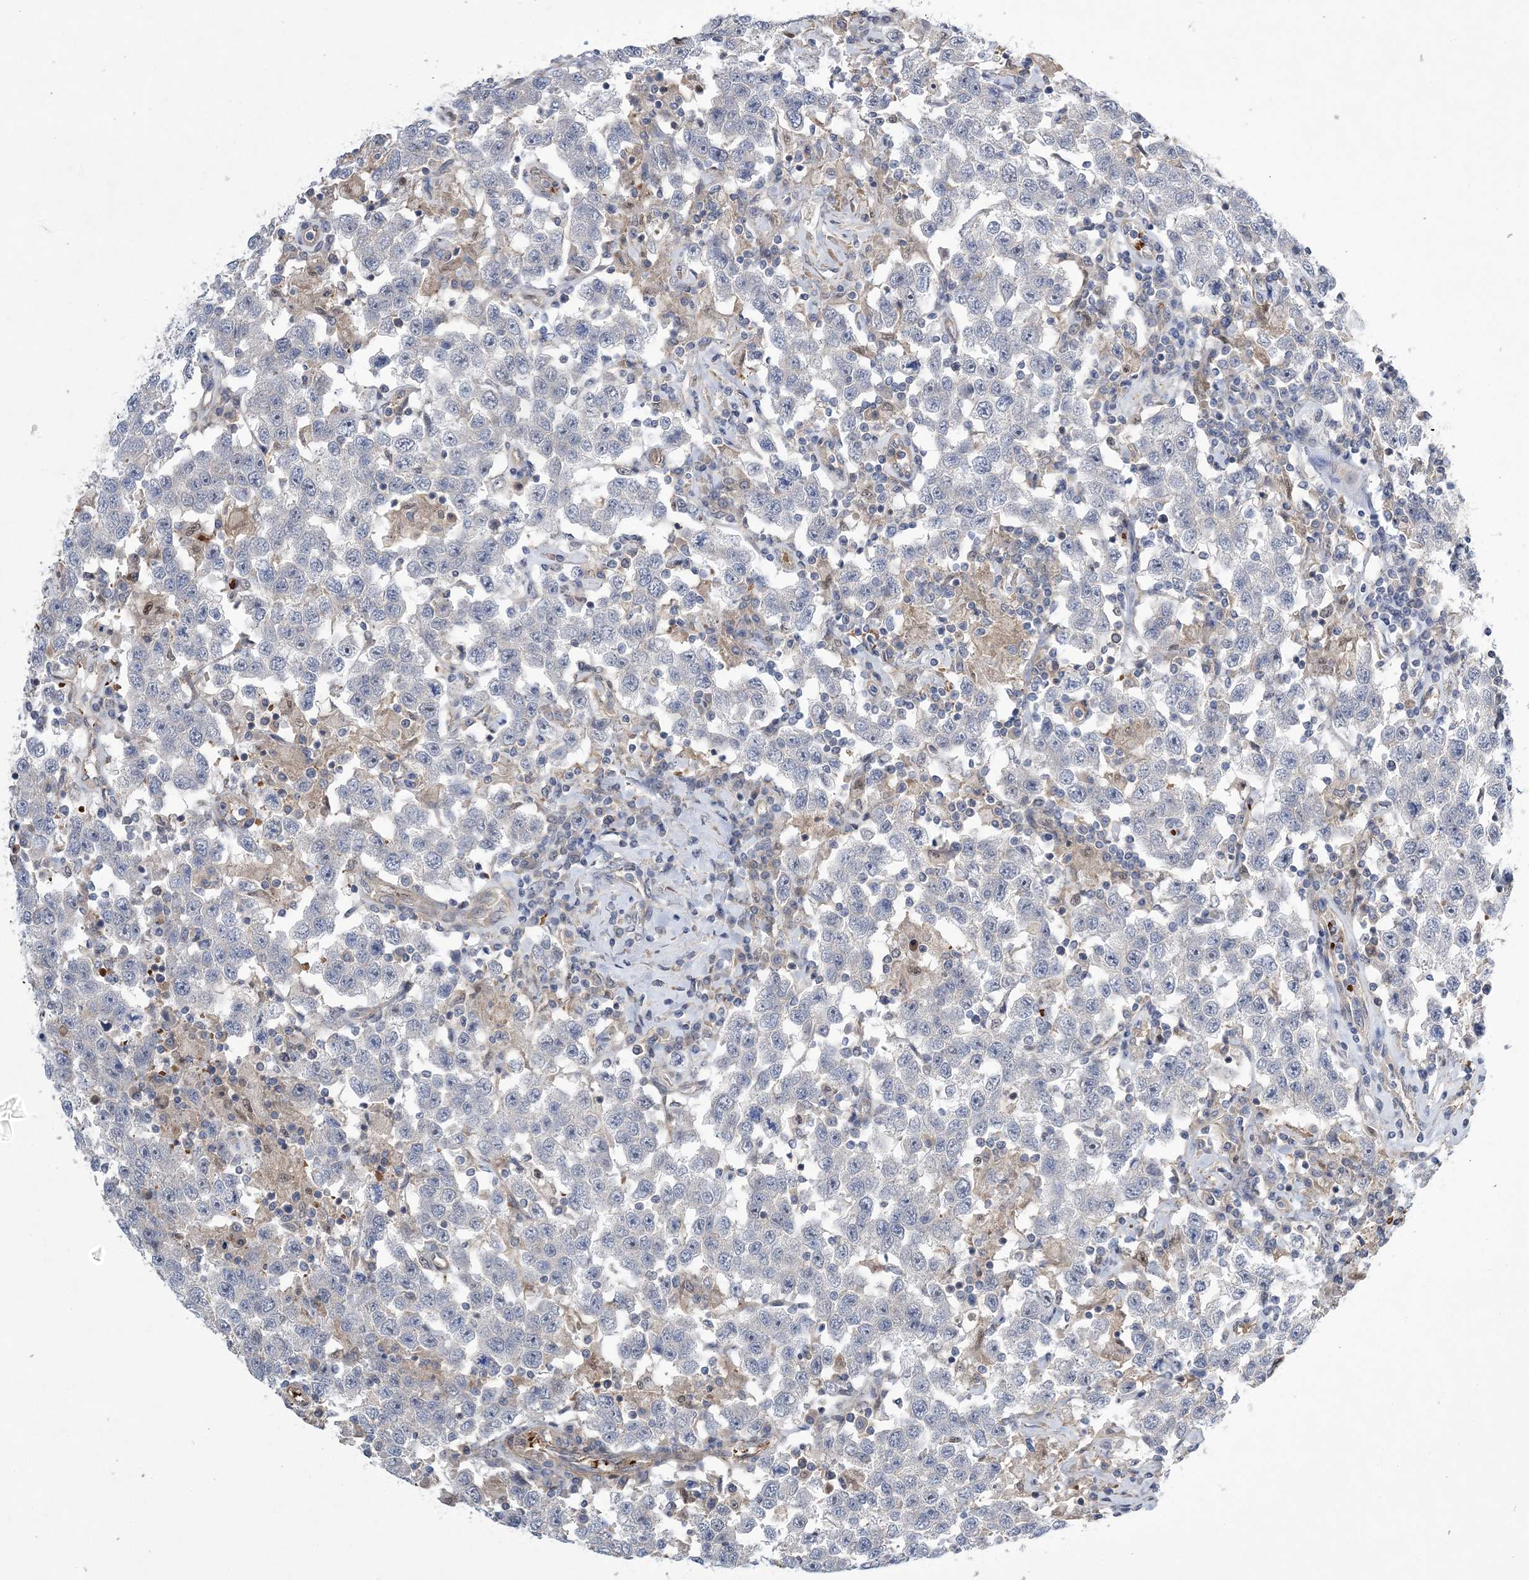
{"staining": {"intensity": "negative", "quantity": "none", "location": "none"}, "tissue": "testis cancer", "cell_type": "Tumor cells", "image_type": "cancer", "snomed": [{"axis": "morphology", "description": "Seminoma, NOS"}, {"axis": "topography", "description": "Testis"}], "caption": "Testis cancer was stained to show a protein in brown. There is no significant positivity in tumor cells.", "gene": "CALN1", "patient": {"sex": "male", "age": 41}}